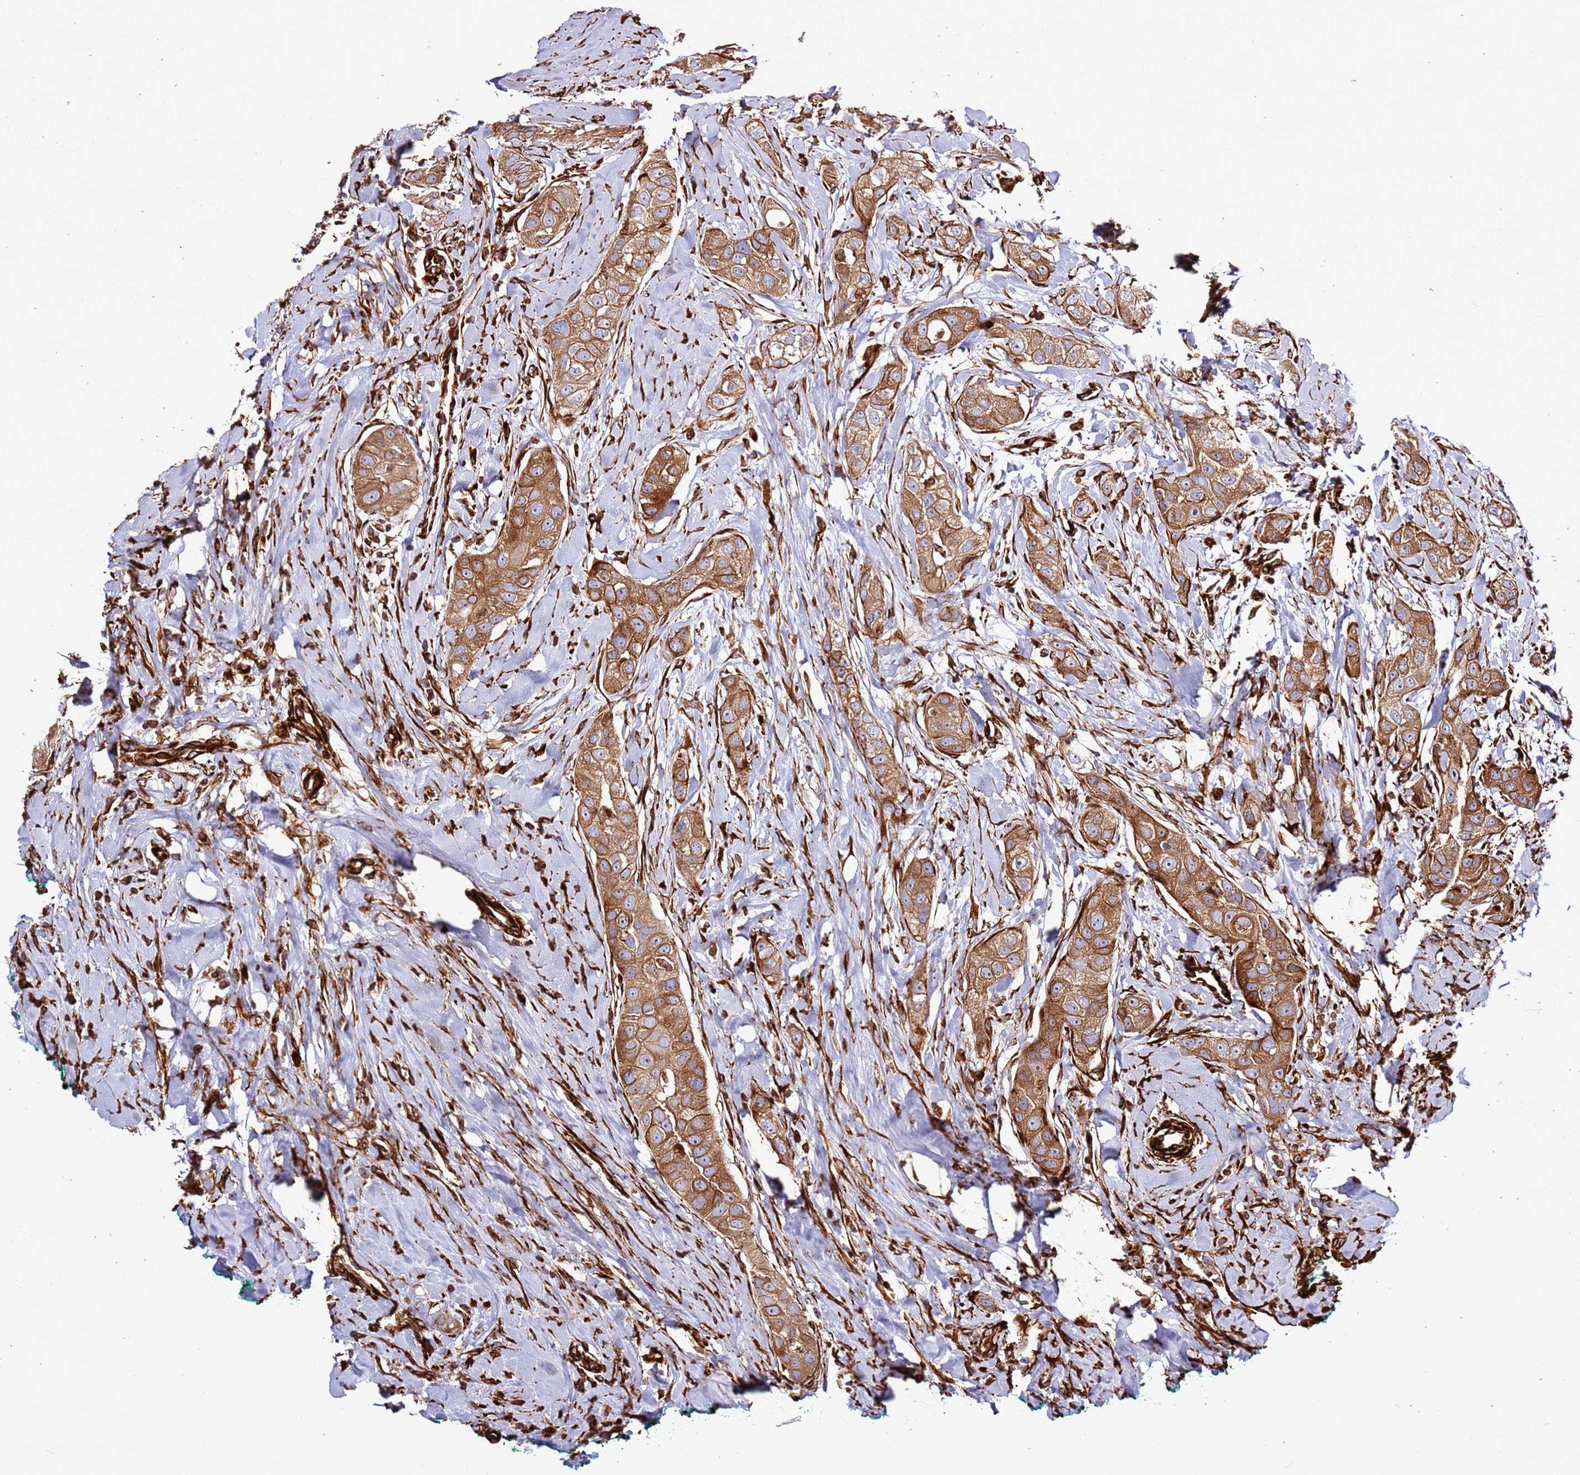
{"staining": {"intensity": "moderate", "quantity": ">75%", "location": "cytoplasmic/membranous"}, "tissue": "head and neck cancer", "cell_type": "Tumor cells", "image_type": "cancer", "snomed": [{"axis": "morphology", "description": "Normal tissue, NOS"}, {"axis": "morphology", "description": "Squamous cell carcinoma, NOS"}, {"axis": "topography", "description": "Skeletal muscle"}, {"axis": "topography", "description": "Head-Neck"}], "caption": "Immunohistochemistry (IHC) photomicrograph of human head and neck squamous cell carcinoma stained for a protein (brown), which exhibits medium levels of moderate cytoplasmic/membranous expression in about >75% of tumor cells.", "gene": "MRGPRE", "patient": {"sex": "male", "age": 51}}